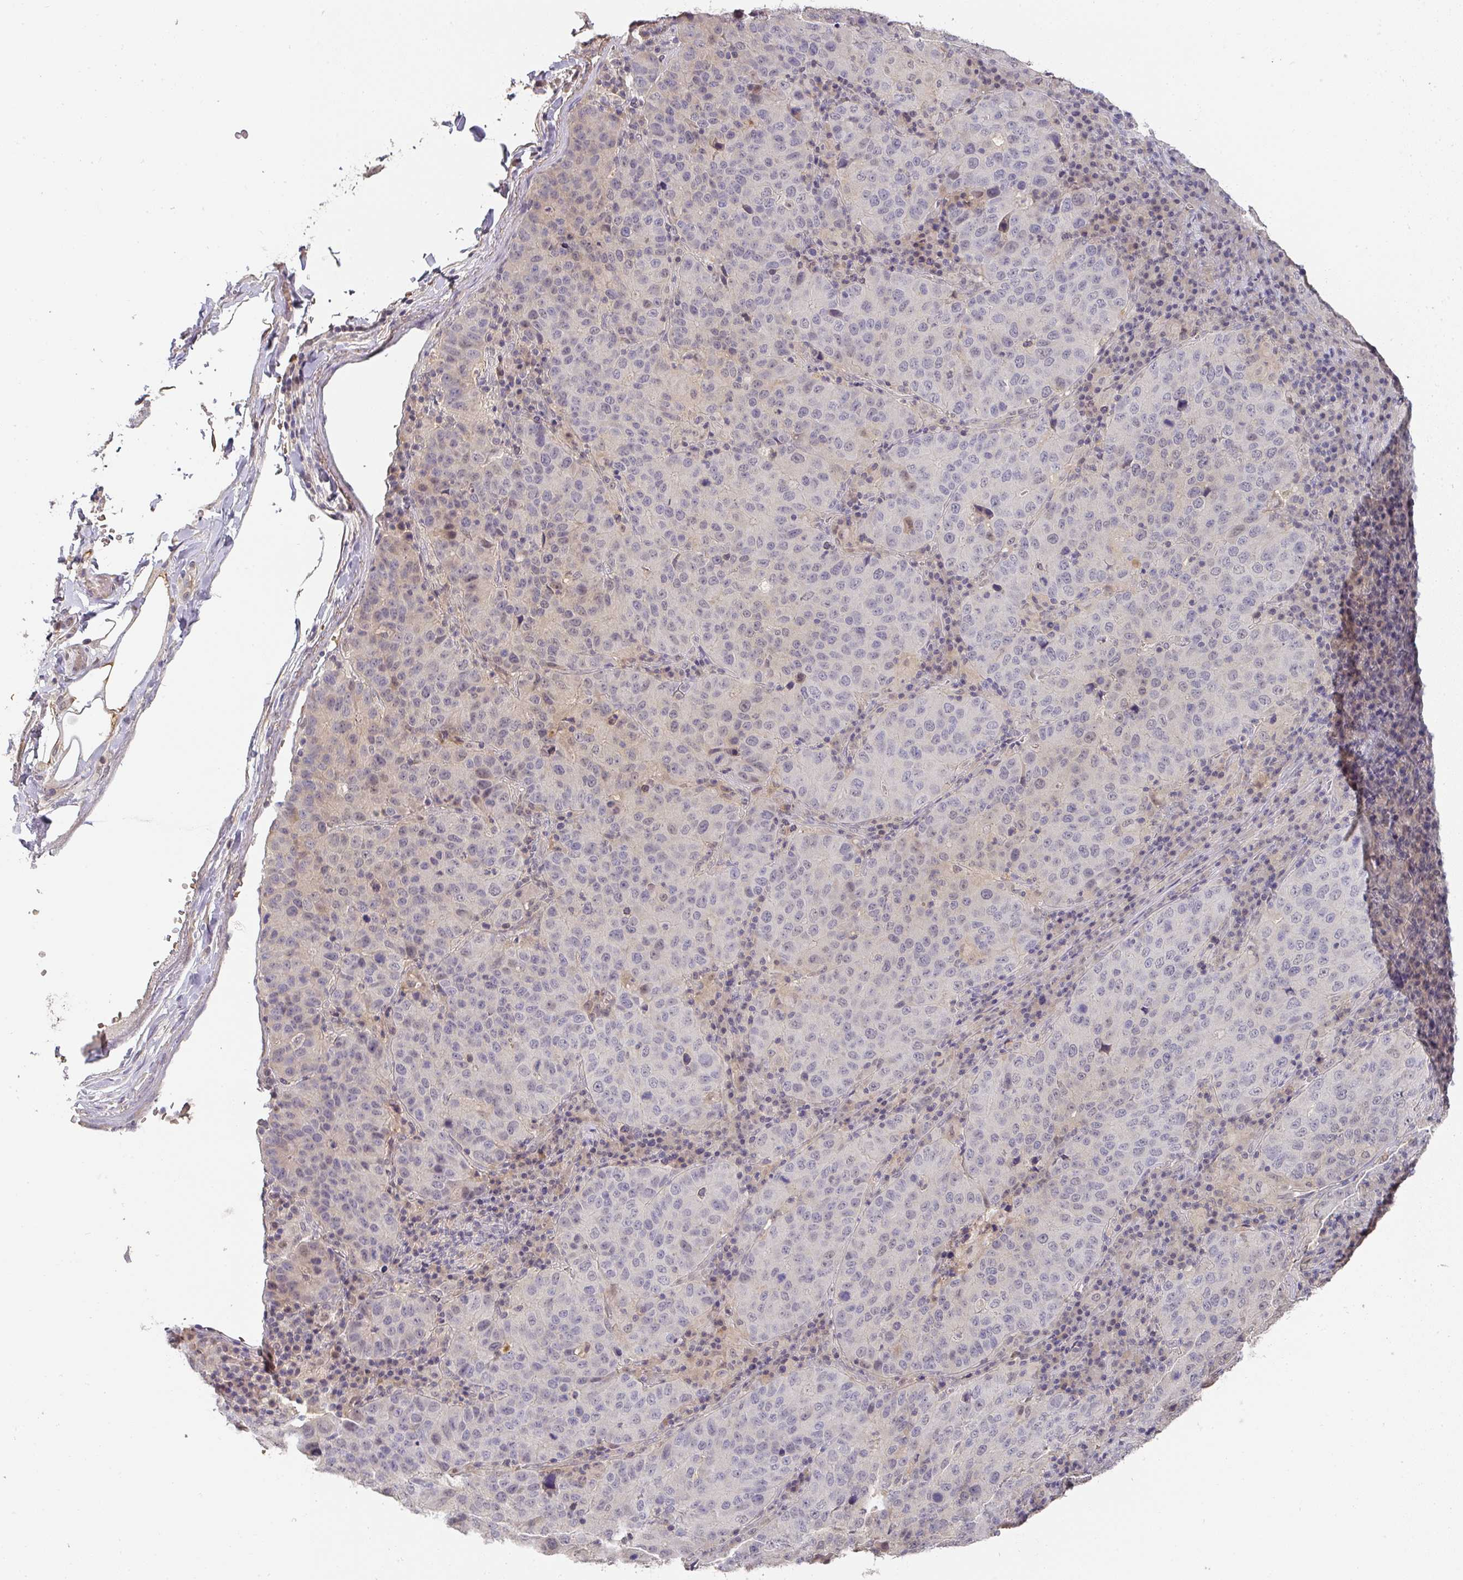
{"staining": {"intensity": "negative", "quantity": "none", "location": "none"}, "tissue": "stomach cancer", "cell_type": "Tumor cells", "image_type": "cancer", "snomed": [{"axis": "morphology", "description": "Adenocarcinoma, NOS"}, {"axis": "topography", "description": "Stomach"}], "caption": "Immunohistochemistry micrograph of neoplastic tissue: stomach adenocarcinoma stained with DAB reveals no significant protein expression in tumor cells.", "gene": "FOXN4", "patient": {"sex": "male", "age": 71}}